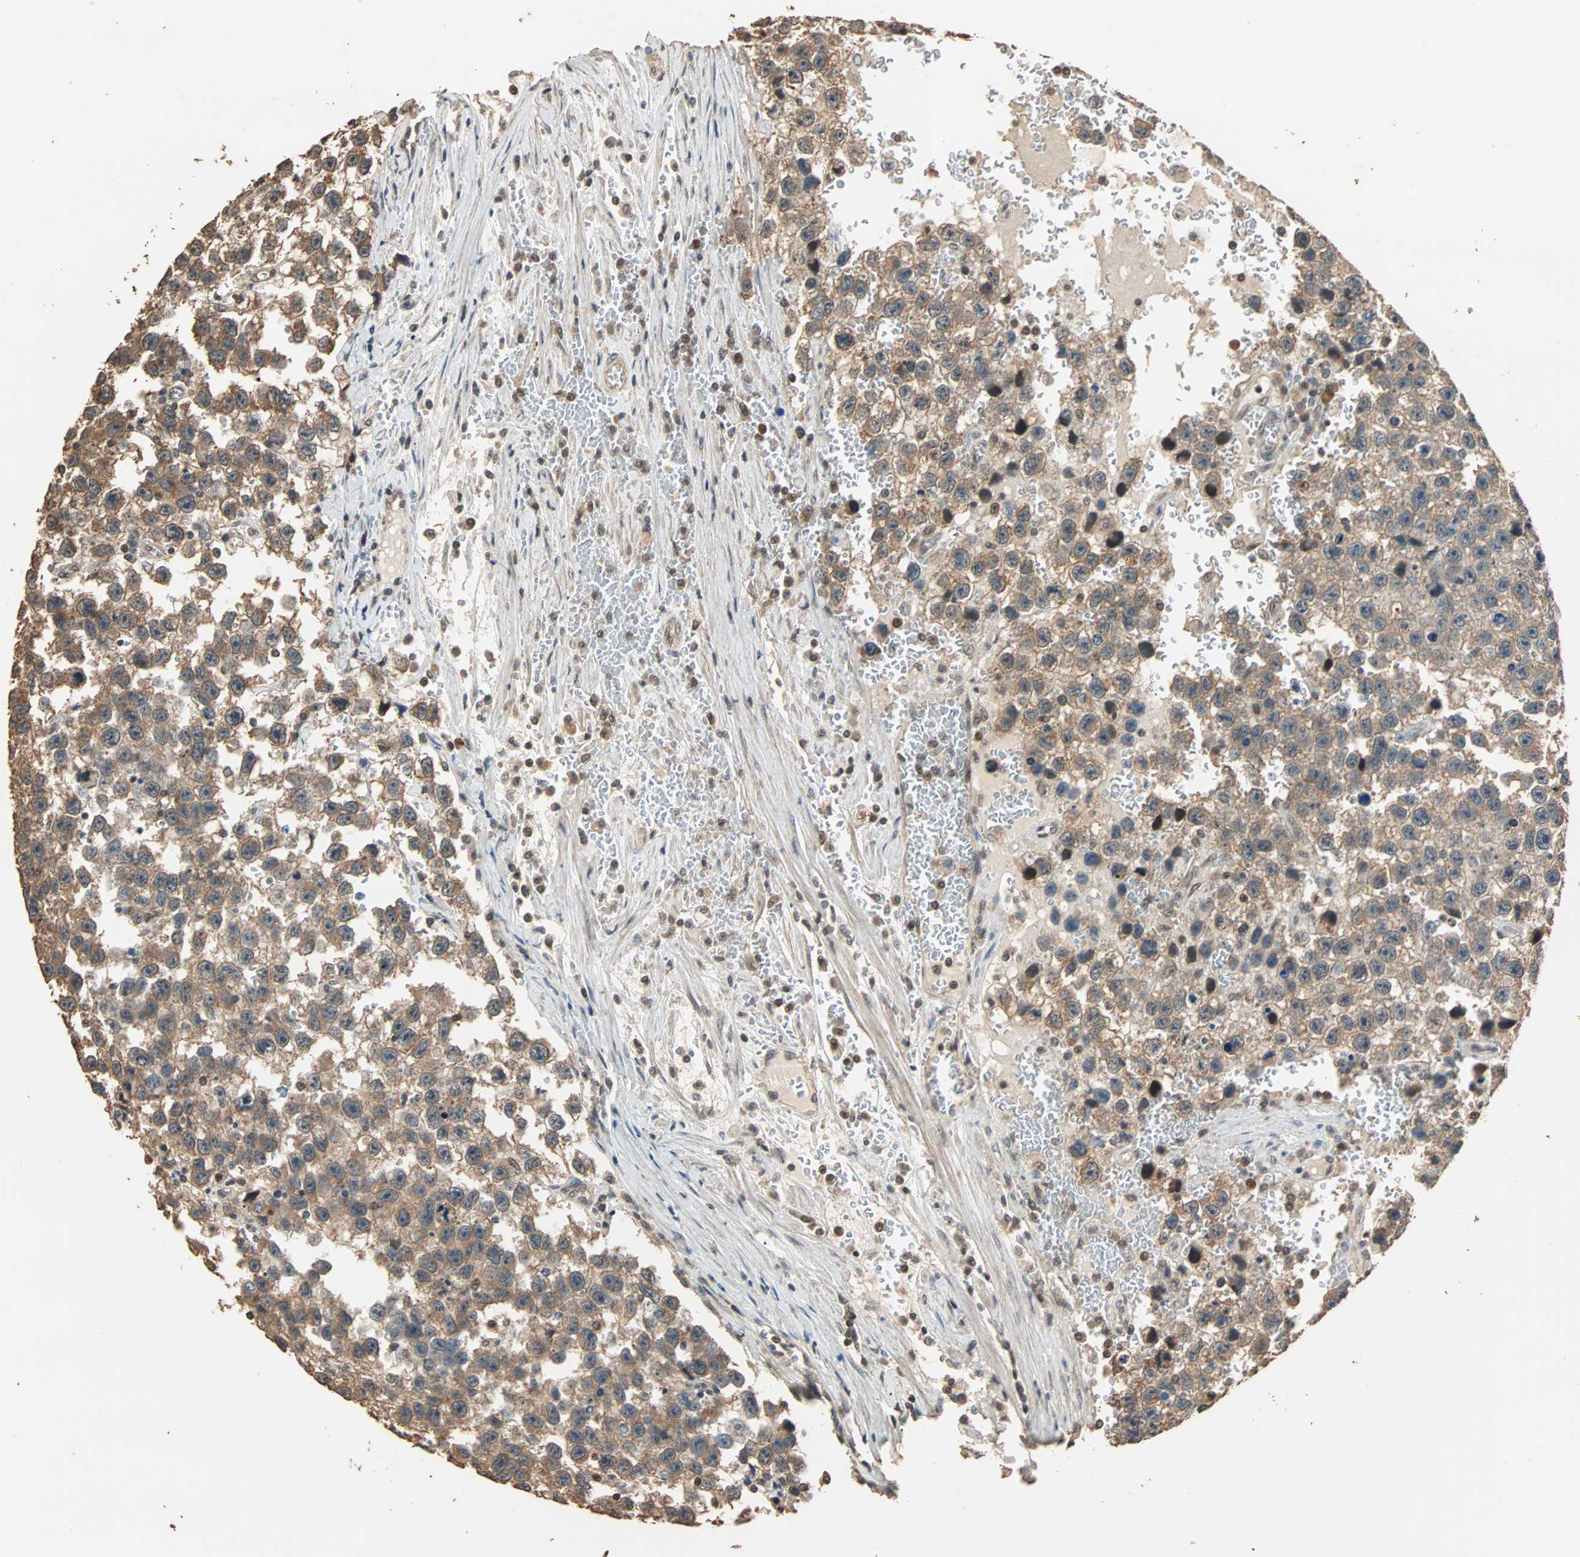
{"staining": {"intensity": "moderate", "quantity": ">75%", "location": "cytoplasmic/membranous"}, "tissue": "testis cancer", "cell_type": "Tumor cells", "image_type": "cancer", "snomed": [{"axis": "morphology", "description": "Seminoma, NOS"}, {"axis": "topography", "description": "Testis"}], "caption": "A photomicrograph of human testis cancer (seminoma) stained for a protein displays moderate cytoplasmic/membranous brown staining in tumor cells. (DAB = brown stain, brightfield microscopy at high magnification).", "gene": "ZBTB33", "patient": {"sex": "male", "age": 33}}